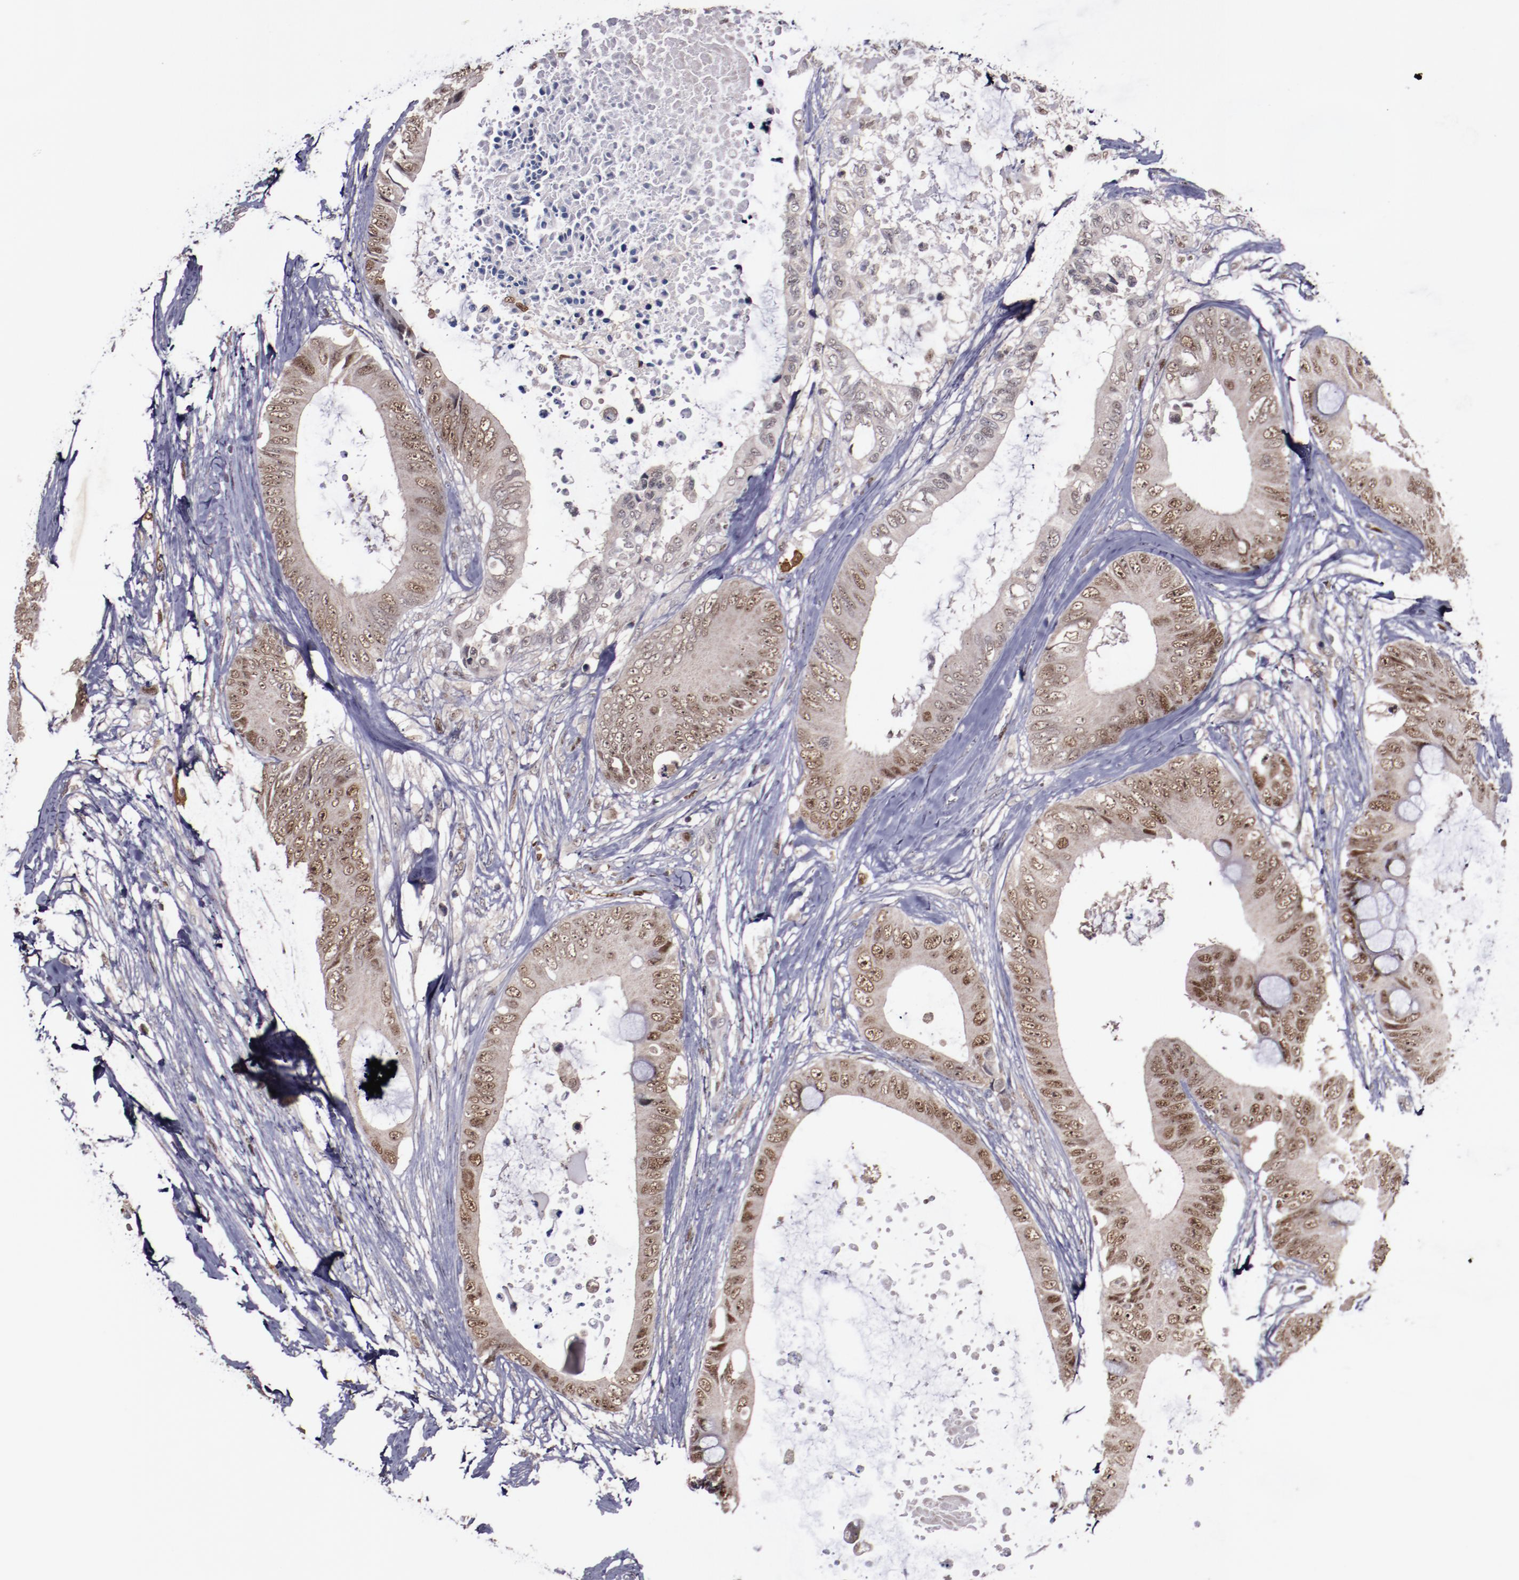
{"staining": {"intensity": "strong", "quantity": ">75%", "location": "nuclear"}, "tissue": "colorectal cancer", "cell_type": "Tumor cells", "image_type": "cancer", "snomed": [{"axis": "morphology", "description": "Normal tissue, NOS"}, {"axis": "morphology", "description": "Adenocarcinoma, NOS"}, {"axis": "topography", "description": "Rectum"}, {"axis": "topography", "description": "Peripheral nerve tissue"}], "caption": "Strong nuclear expression is present in approximately >75% of tumor cells in colorectal cancer (adenocarcinoma).", "gene": "CHEK2", "patient": {"sex": "female", "age": 77}}